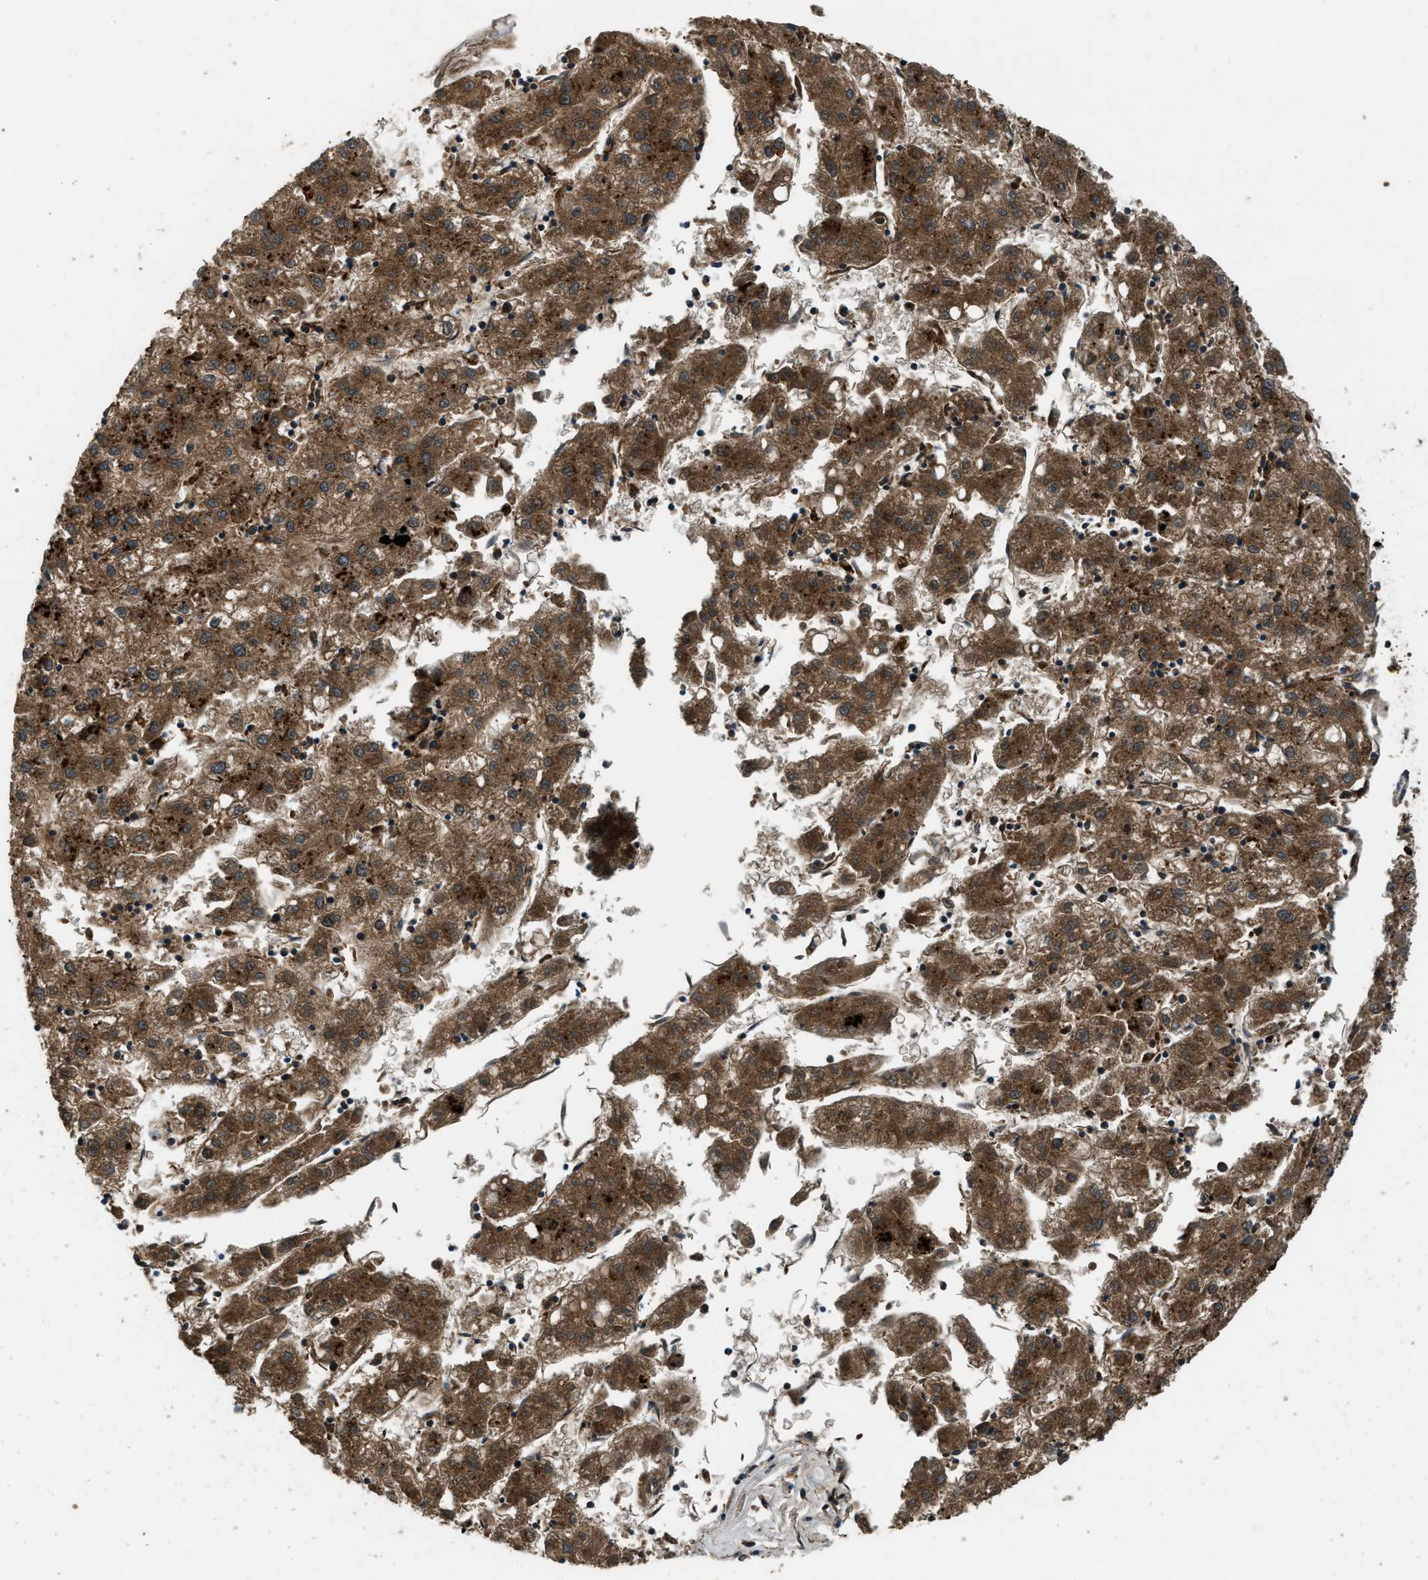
{"staining": {"intensity": "moderate", "quantity": ">75%", "location": "cytoplasmic/membranous"}, "tissue": "liver cancer", "cell_type": "Tumor cells", "image_type": "cancer", "snomed": [{"axis": "morphology", "description": "Carcinoma, Hepatocellular, NOS"}, {"axis": "topography", "description": "Liver"}], "caption": "This is an image of immunohistochemistry staining of liver cancer, which shows moderate expression in the cytoplasmic/membranous of tumor cells.", "gene": "GGH", "patient": {"sex": "male", "age": 72}}